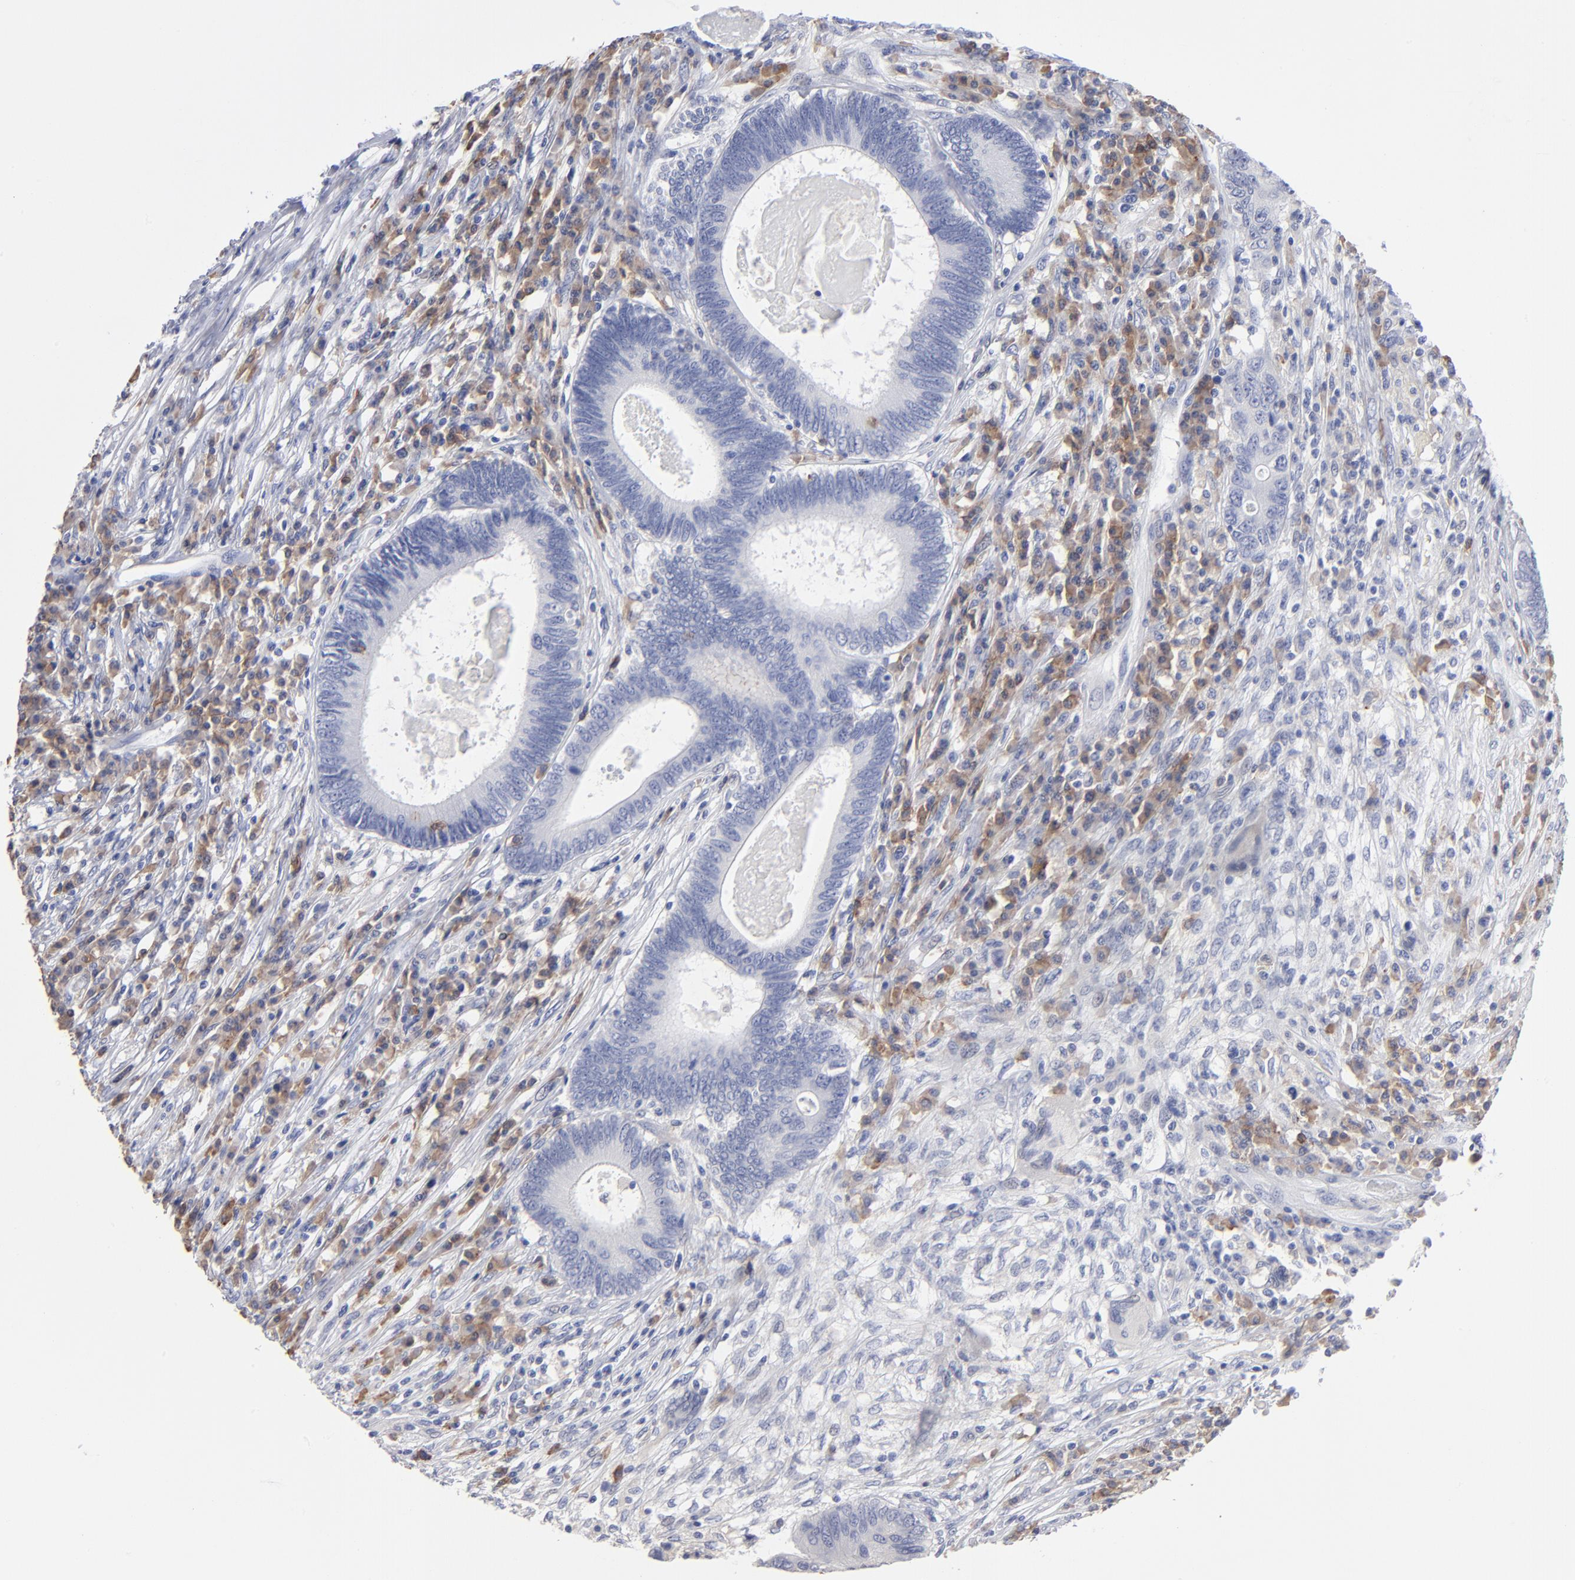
{"staining": {"intensity": "negative", "quantity": "none", "location": "none"}, "tissue": "colorectal cancer", "cell_type": "Tumor cells", "image_type": "cancer", "snomed": [{"axis": "morphology", "description": "Adenocarcinoma, NOS"}, {"axis": "topography", "description": "Colon"}], "caption": "Immunohistochemistry image of neoplastic tissue: human colorectal cancer stained with DAB (3,3'-diaminobenzidine) displays no significant protein expression in tumor cells. (DAB IHC, high magnification).", "gene": "LAT2", "patient": {"sex": "female", "age": 78}}